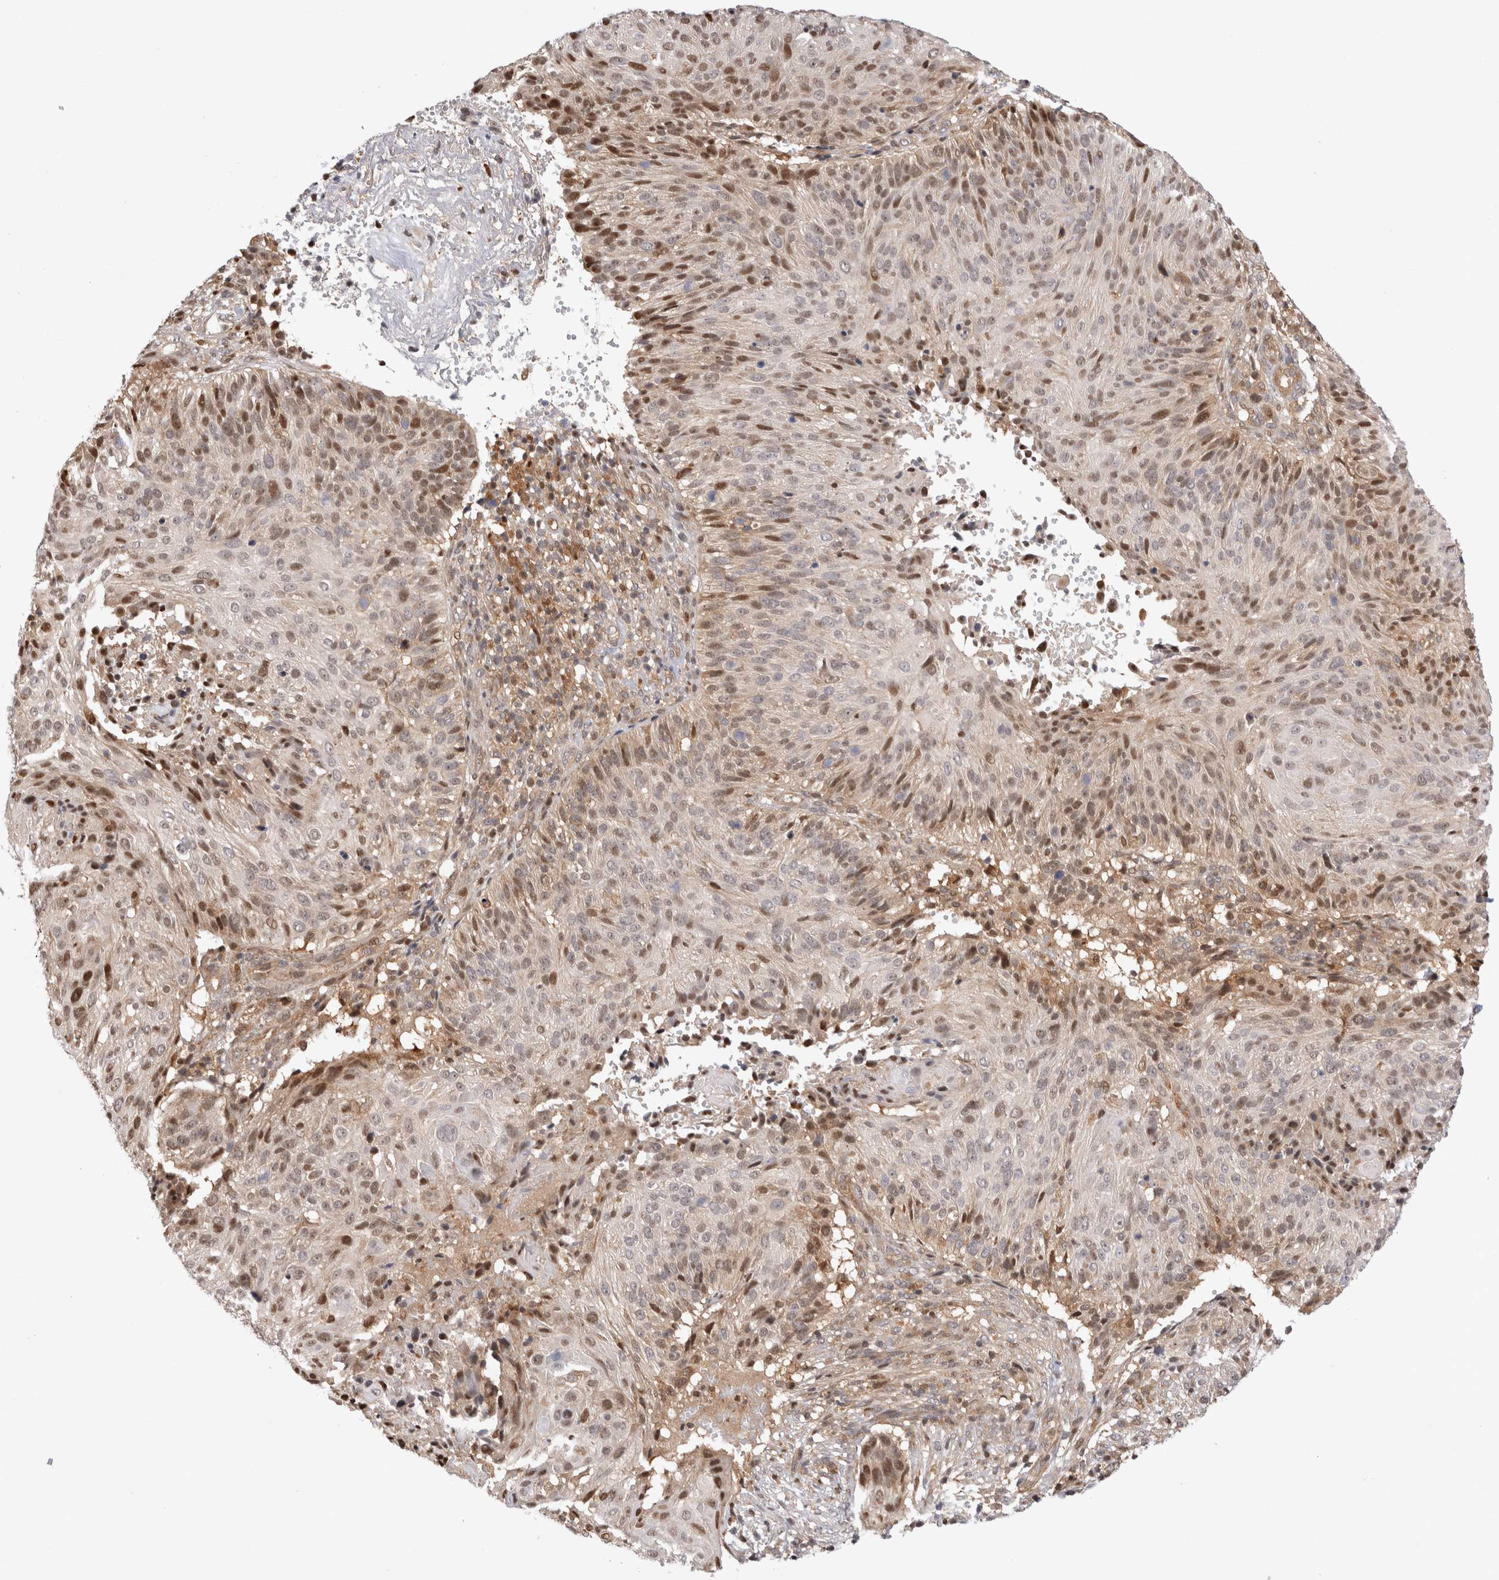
{"staining": {"intensity": "moderate", "quantity": "25%-75%", "location": "nuclear"}, "tissue": "cervical cancer", "cell_type": "Tumor cells", "image_type": "cancer", "snomed": [{"axis": "morphology", "description": "Squamous cell carcinoma, NOS"}, {"axis": "topography", "description": "Cervix"}], "caption": "Protein staining of cervical cancer (squamous cell carcinoma) tissue exhibits moderate nuclear expression in approximately 25%-75% of tumor cells.", "gene": "HTT", "patient": {"sex": "female", "age": 74}}